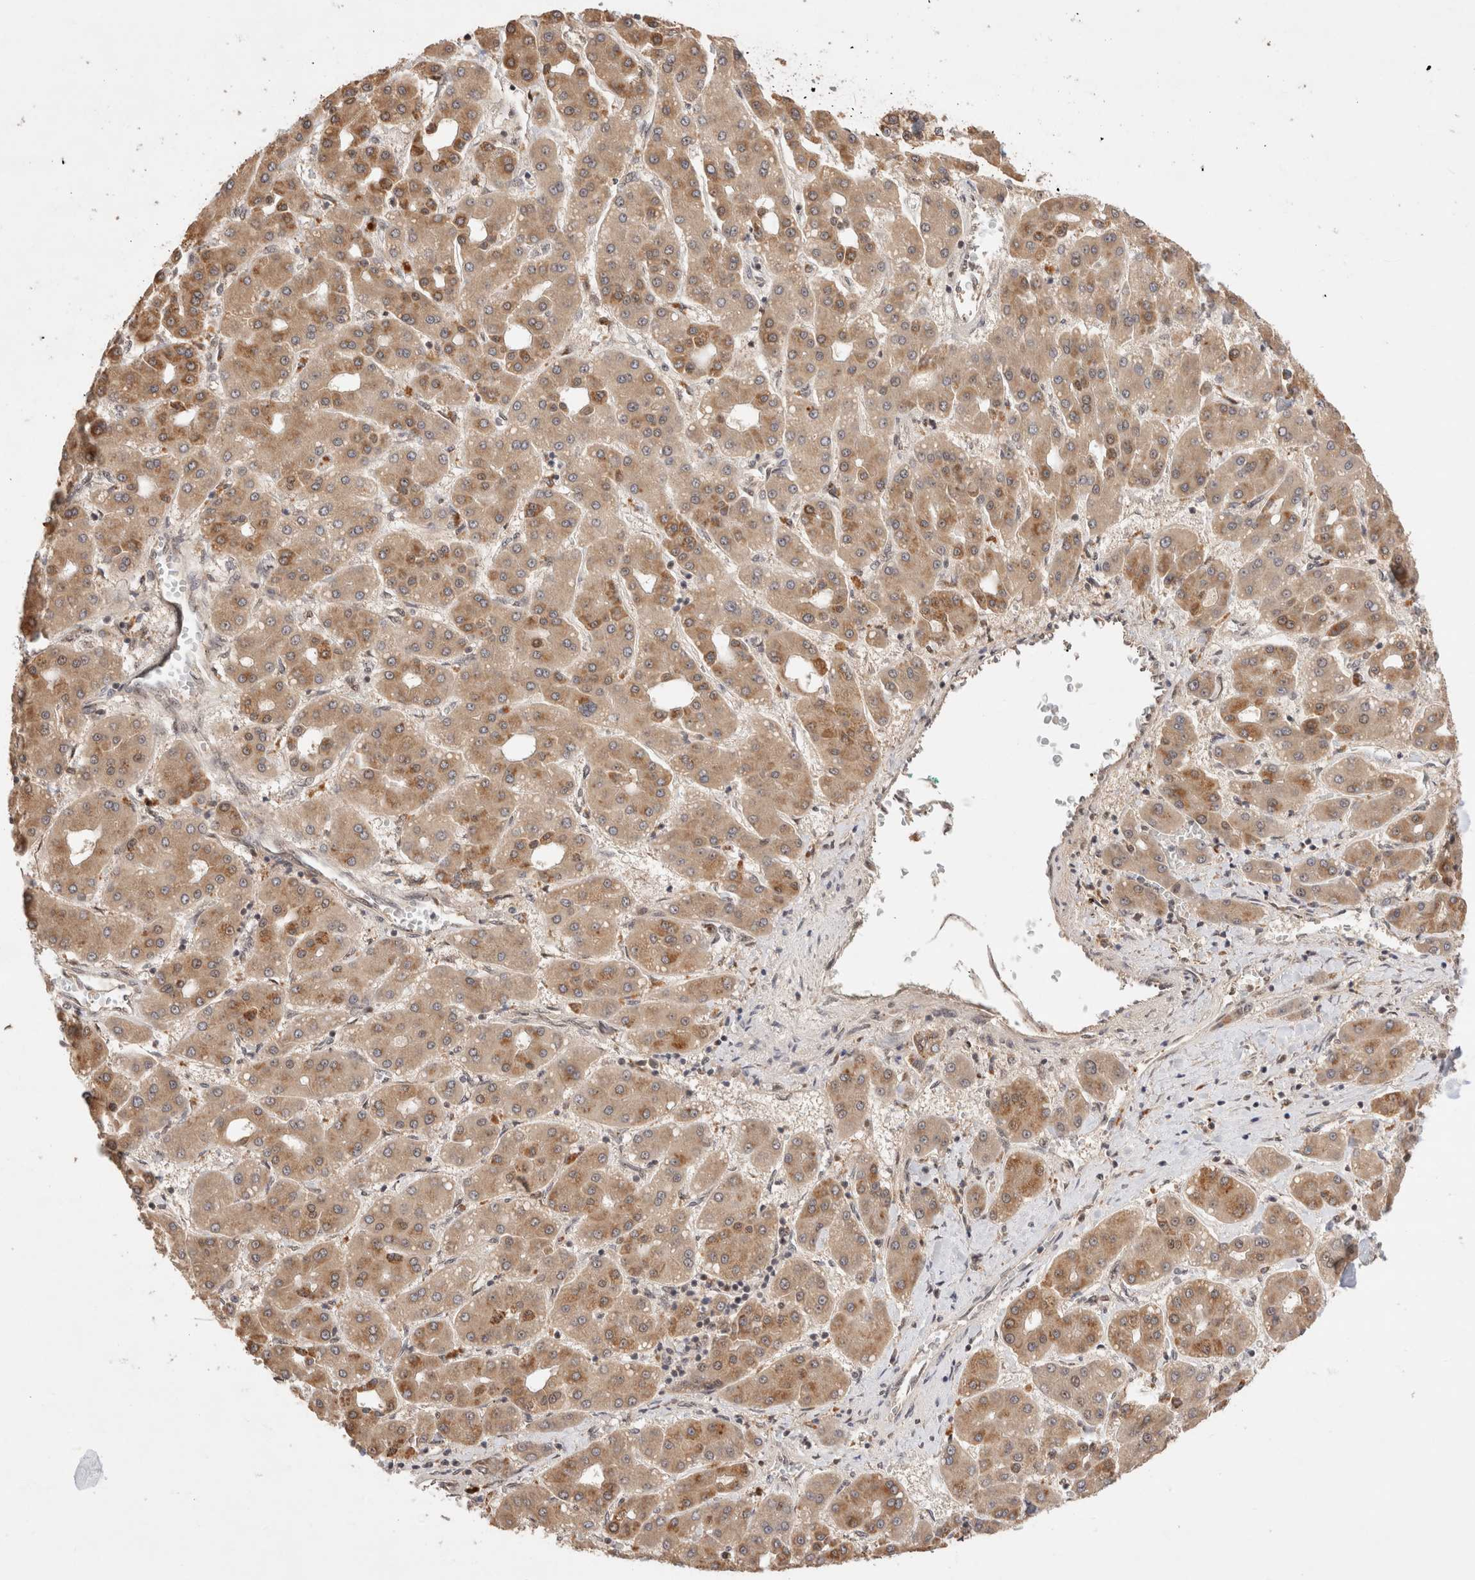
{"staining": {"intensity": "moderate", "quantity": ">75%", "location": "cytoplasmic/membranous"}, "tissue": "liver cancer", "cell_type": "Tumor cells", "image_type": "cancer", "snomed": [{"axis": "morphology", "description": "Carcinoma, Hepatocellular, NOS"}, {"axis": "topography", "description": "Liver"}], "caption": "Immunohistochemistry (IHC) (DAB (3,3'-diaminobenzidine)) staining of human liver hepatocellular carcinoma displays moderate cytoplasmic/membranous protein expression in about >75% of tumor cells. (DAB (3,3'-diaminobenzidine) IHC with brightfield microscopy, high magnification).", "gene": "MPHOSPH6", "patient": {"sex": "male", "age": 65}}